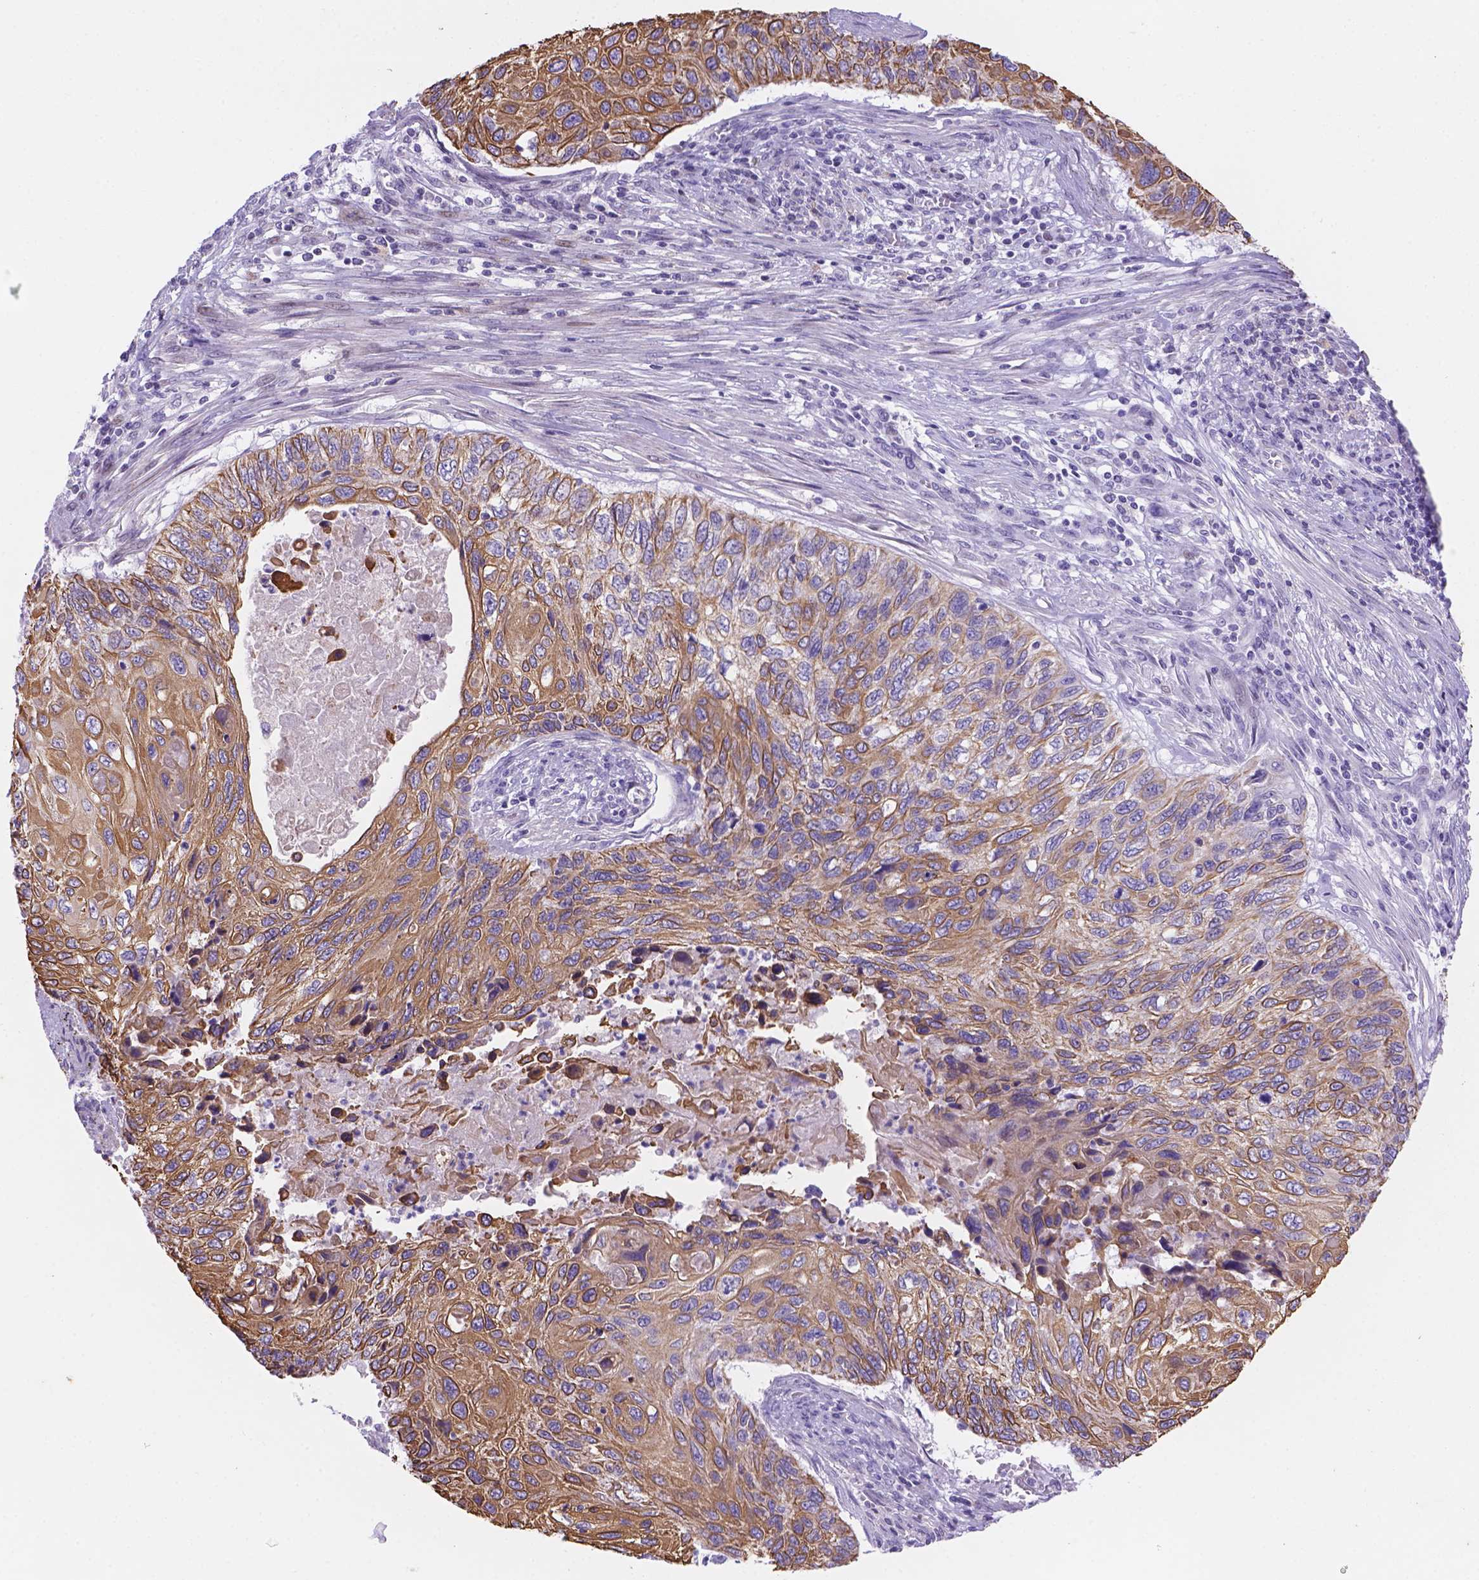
{"staining": {"intensity": "weak", "quantity": ">75%", "location": "cytoplasmic/membranous"}, "tissue": "cervical cancer", "cell_type": "Tumor cells", "image_type": "cancer", "snomed": [{"axis": "morphology", "description": "Squamous cell carcinoma, NOS"}, {"axis": "topography", "description": "Cervix"}], "caption": "IHC histopathology image of squamous cell carcinoma (cervical) stained for a protein (brown), which reveals low levels of weak cytoplasmic/membranous expression in approximately >75% of tumor cells.", "gene": "DMWD", "patient": {"sex": "female", "age": 70}}